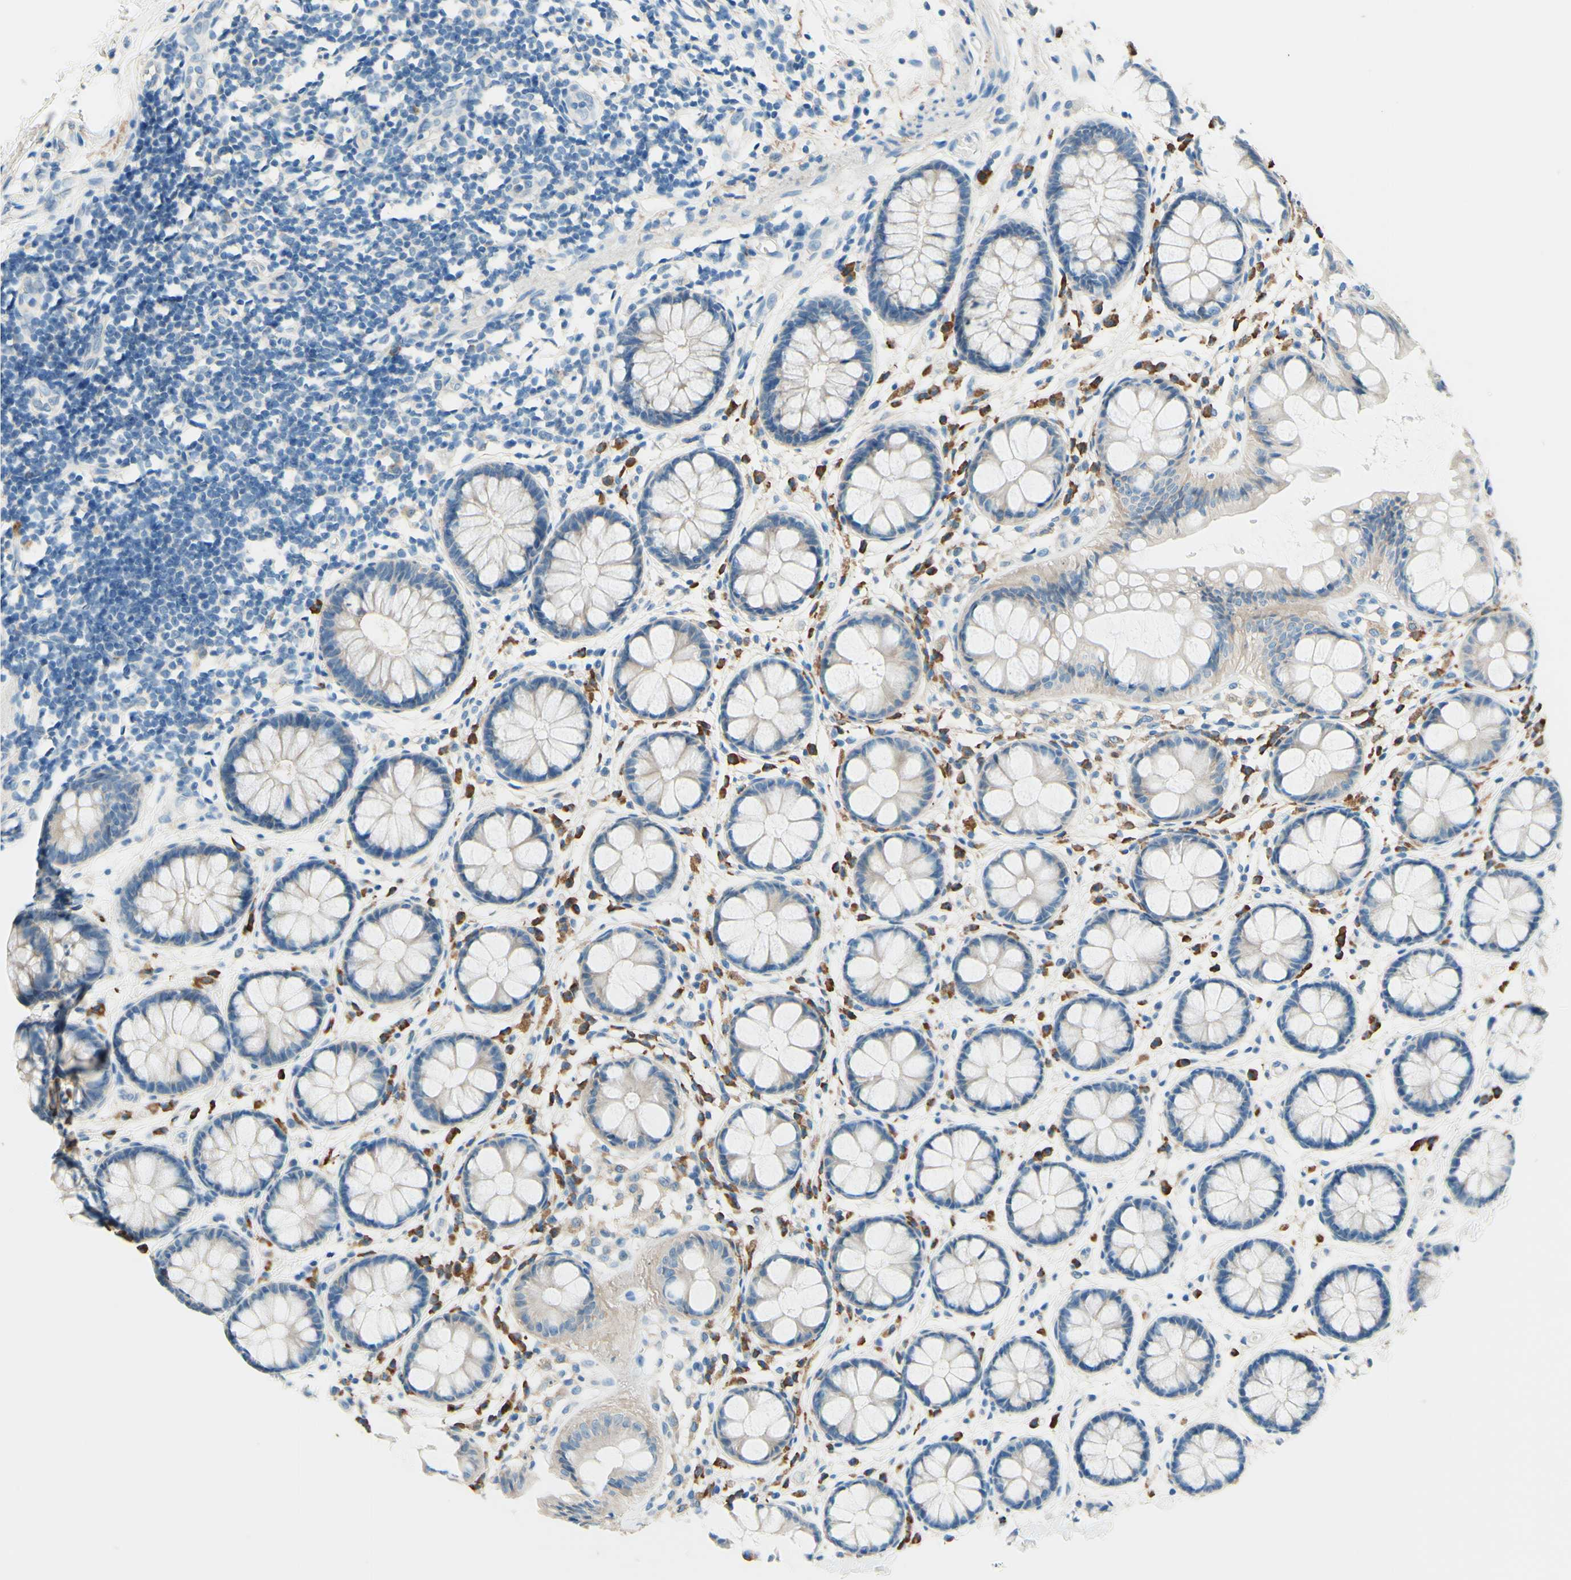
{"staining": {"intensity": "weak", "quantity": ">75%", "location": "cytoplasmic/membranous"}, "tissue": "rectum", "cell_type": "Glandular cells", "image_type": "normal", "snomed": [{"axis": "morphology", "description": "Normal tissue, NOS"}, {"axis": "topography", "description": "Rectum"}], "caption": "About >75% of glandular cells in benign human rectum display weak cytoplasmic/membranous protein expression as visualized by brown immunohistochemical staining.", "gene": "PASD1", "patient": {"sex": "female", "age": 66}}